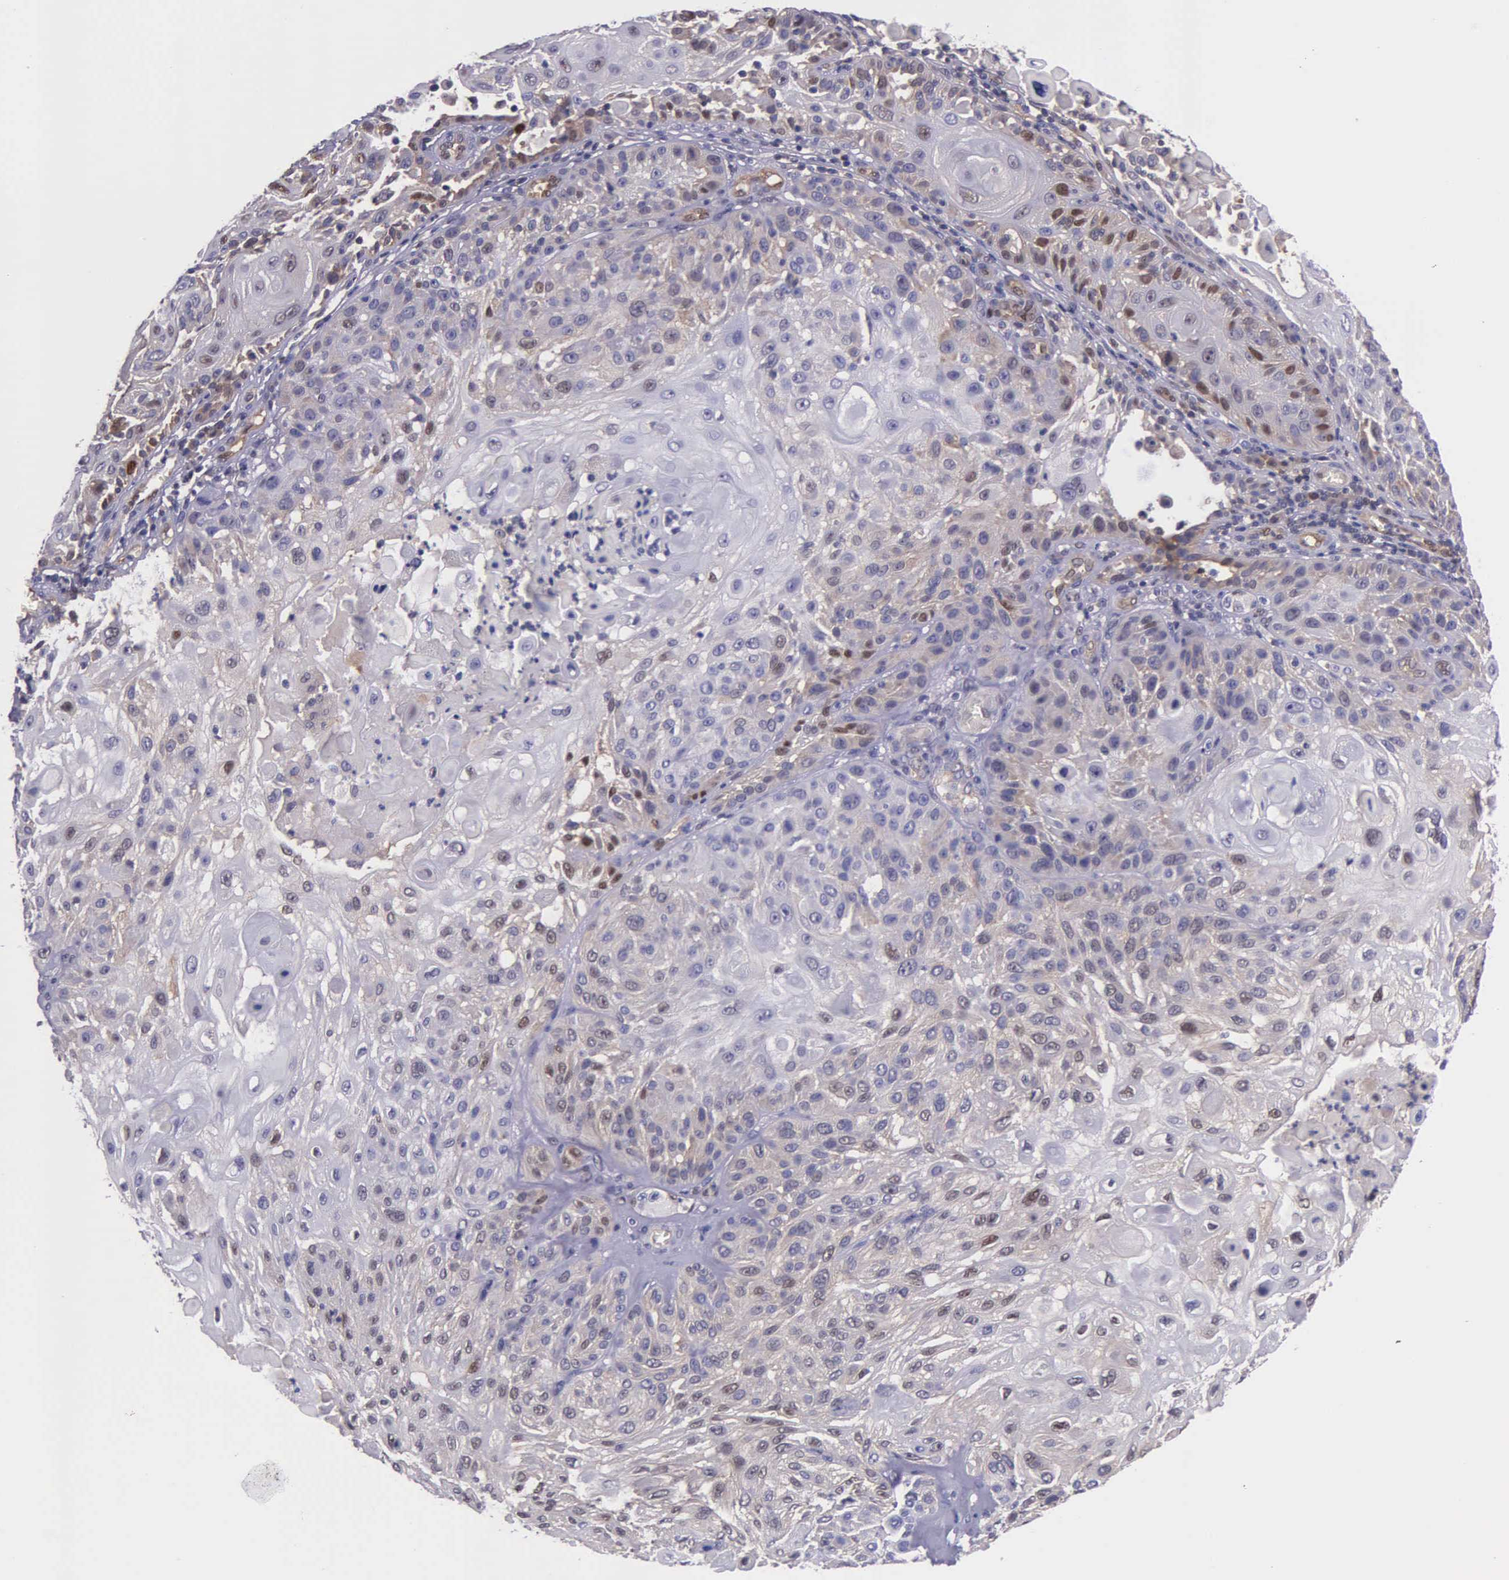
{"staining": {"intensity": "weak", "quantity": "<25%", "location": "nuclear"}, "tissue": "skin cancer", "cell_type": "Tumor cells", "image_type": "cancer", "snomed": [{"axis": "morphology", "description": "Squamous cell carcinoma, NOS"}, {"axis": "topography", "description": "Skin"}], "caption": "The micrograph reveals no significant expression in tumor cells of skin squamous cell carcinoma. (Brightfield microscopy of DAB immunohistochemistry at high magnification).", "gene": "GMPR2", "patient": {"sex": "female", "age": 89}}